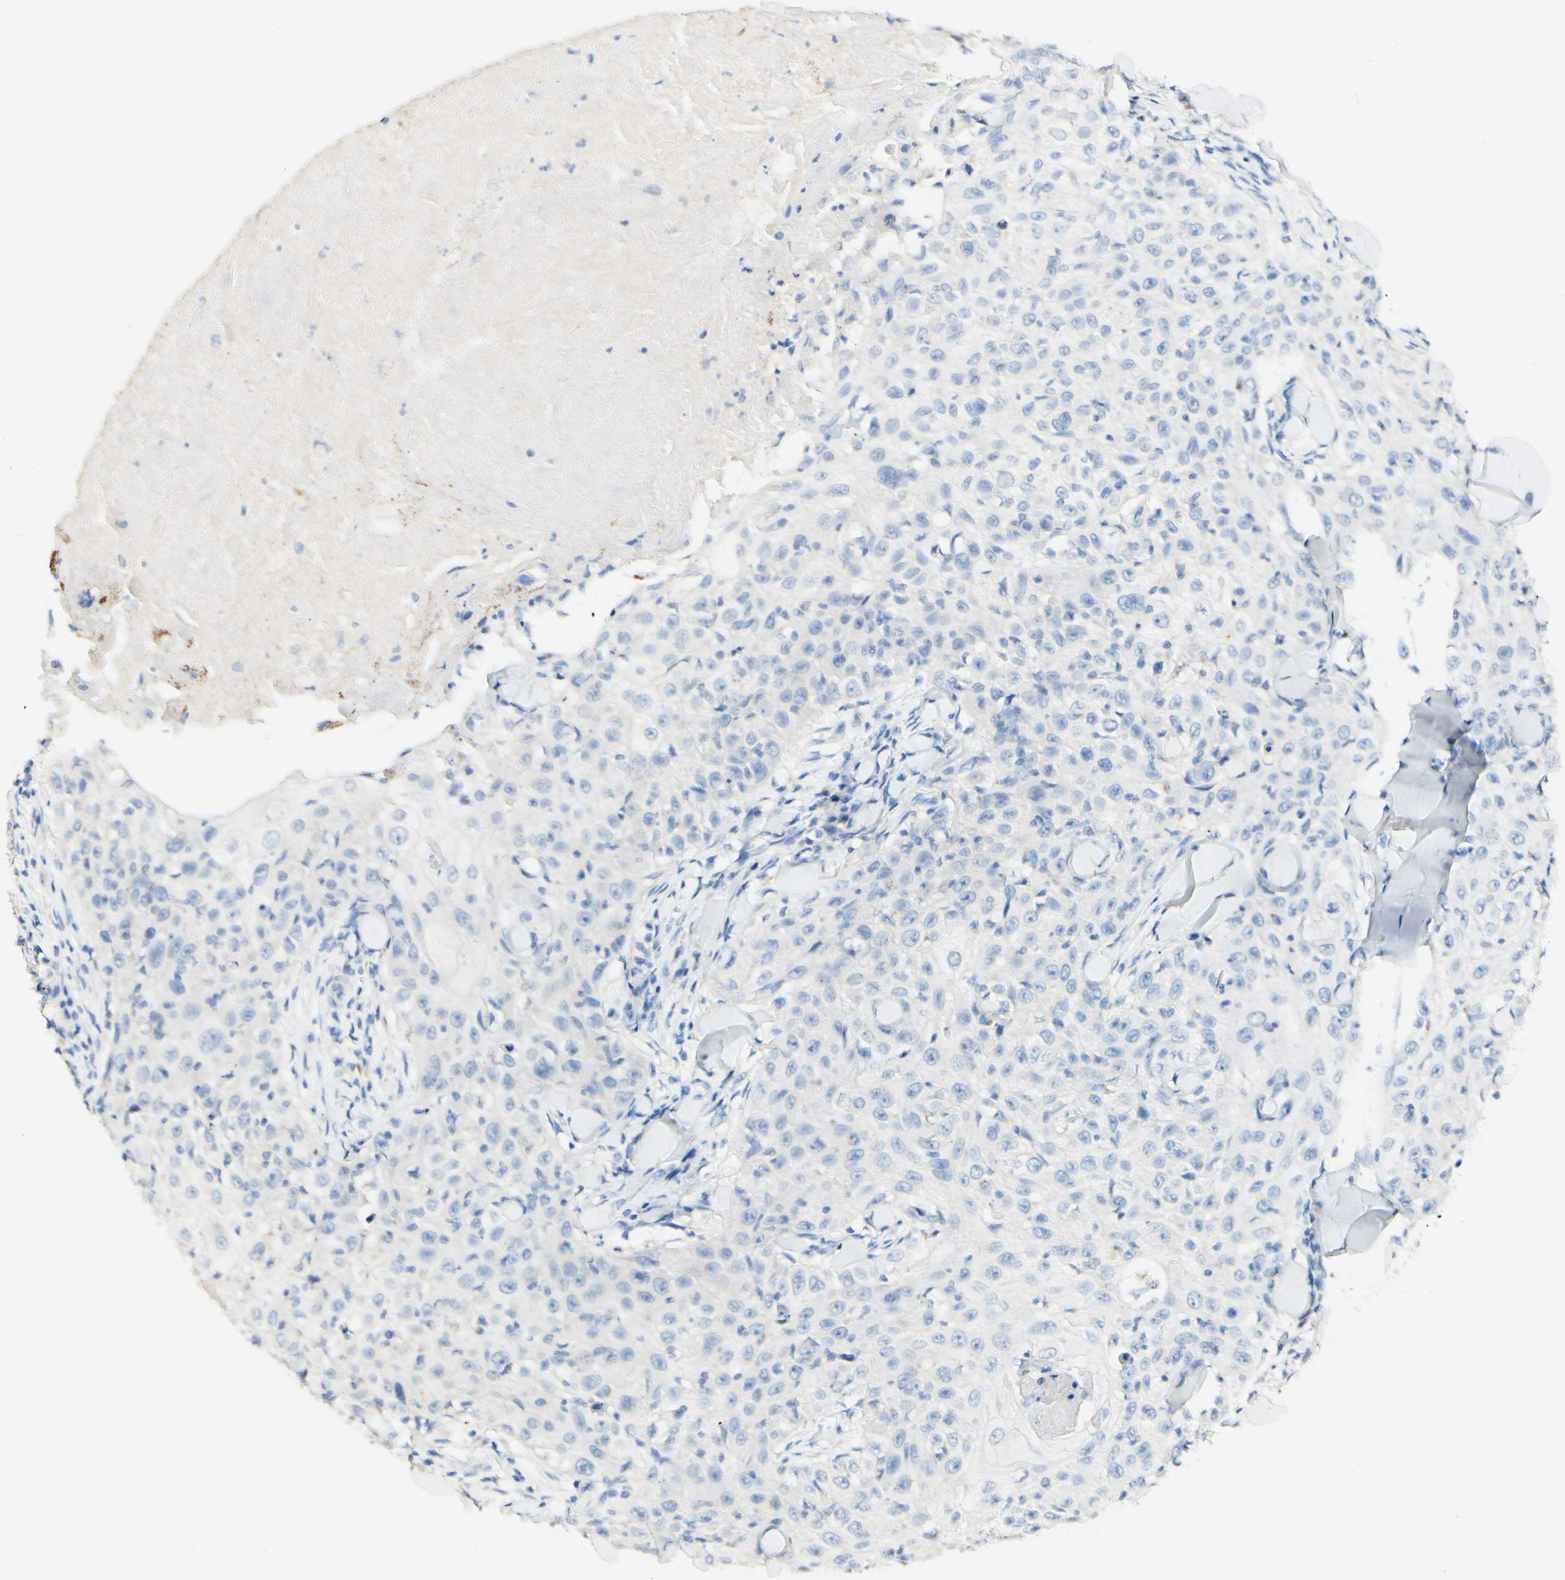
{"staining": {"intensity": "negative", "quantity": "none", "location": "none"}, "tissue": "skin cancer", "cell_type": "Tumor cells", "image_type": "cancer", "snomed": [{"axis": "morphology", "description": "Squamous cell carcinoma, NOS"}, {"axis": "topography", "description": "Skin"}], "caption": "This is an immunohistochemistry photomicrograph of human skin cancer (squamous cell carcinoma). There is no staining in tumor cells.", "gene": "FGF4", "patient": {"sex": "male", "age": 86}}